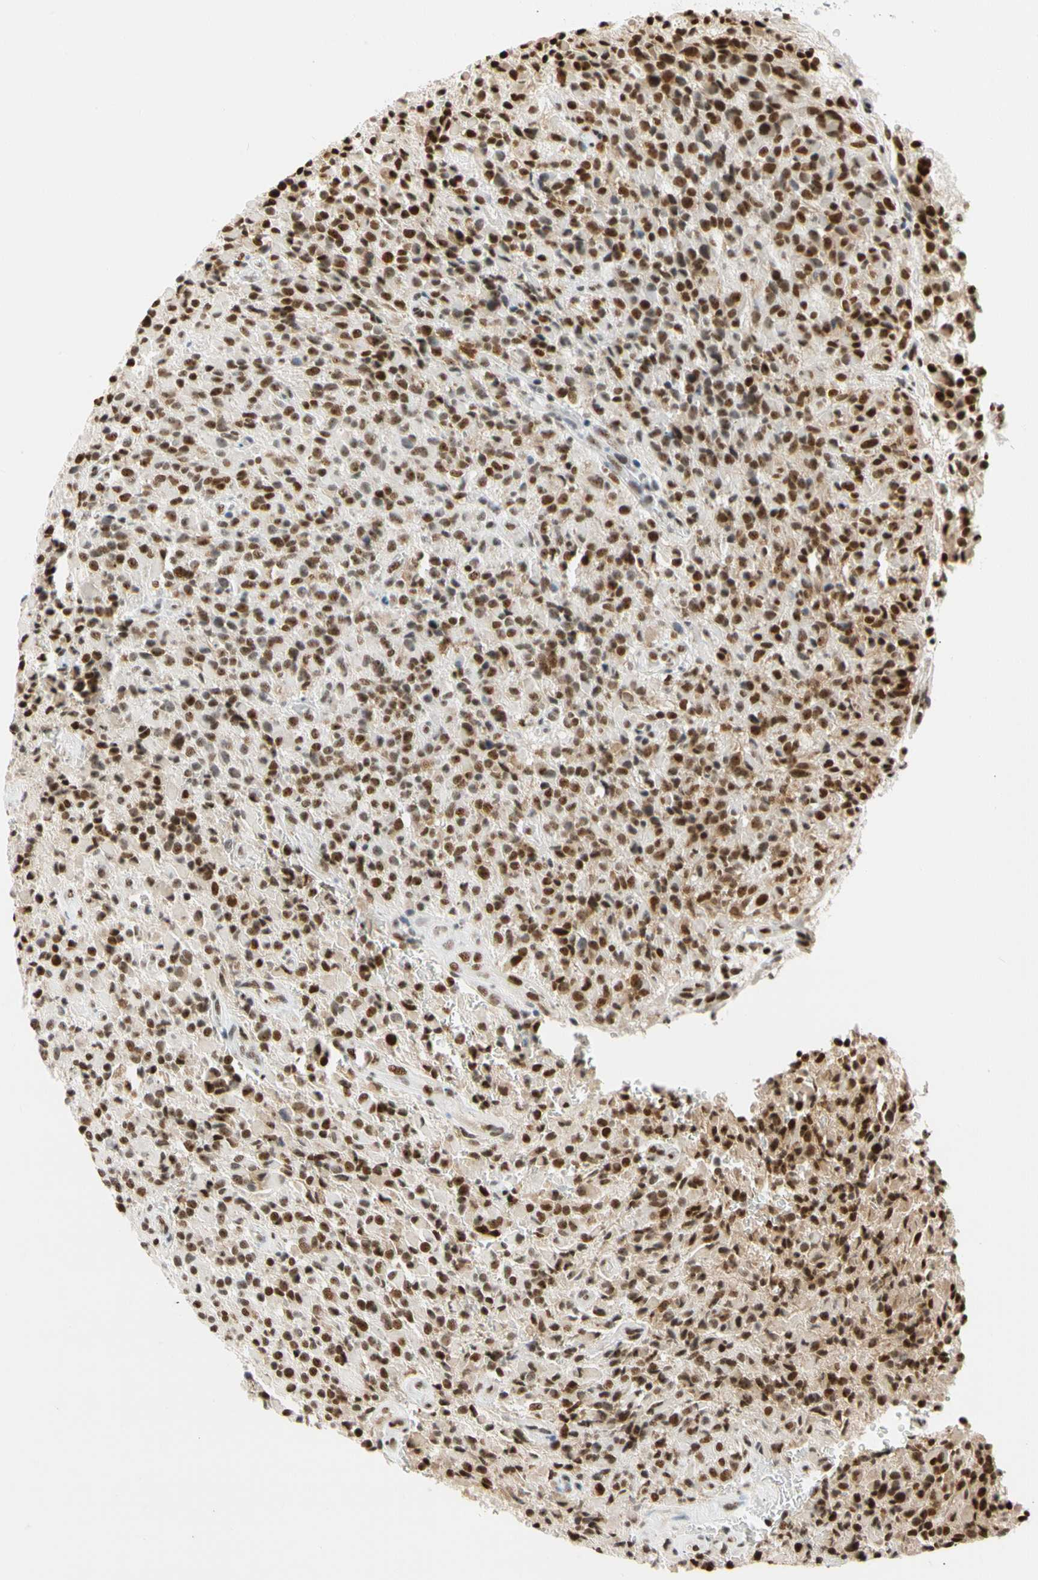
{"staining": {"intensity": "strong", "quantity": ">75%", "location": "nuclear"}, "tissue": "glioma", "cell_type": "Tumor cells", "image_type": "cancer", "snomed": [{"axis": "morphology", "description": "Glioma, malignant, High grade"}, {"axis": "topography", "description": "Brain"}], "caption": "This is an image of IHC staining of glioma, which shows strong expression in the nuclear of tumor cells.", "gene": "ZSCAN16", "patient": {"sex": "male", "age": 71}}